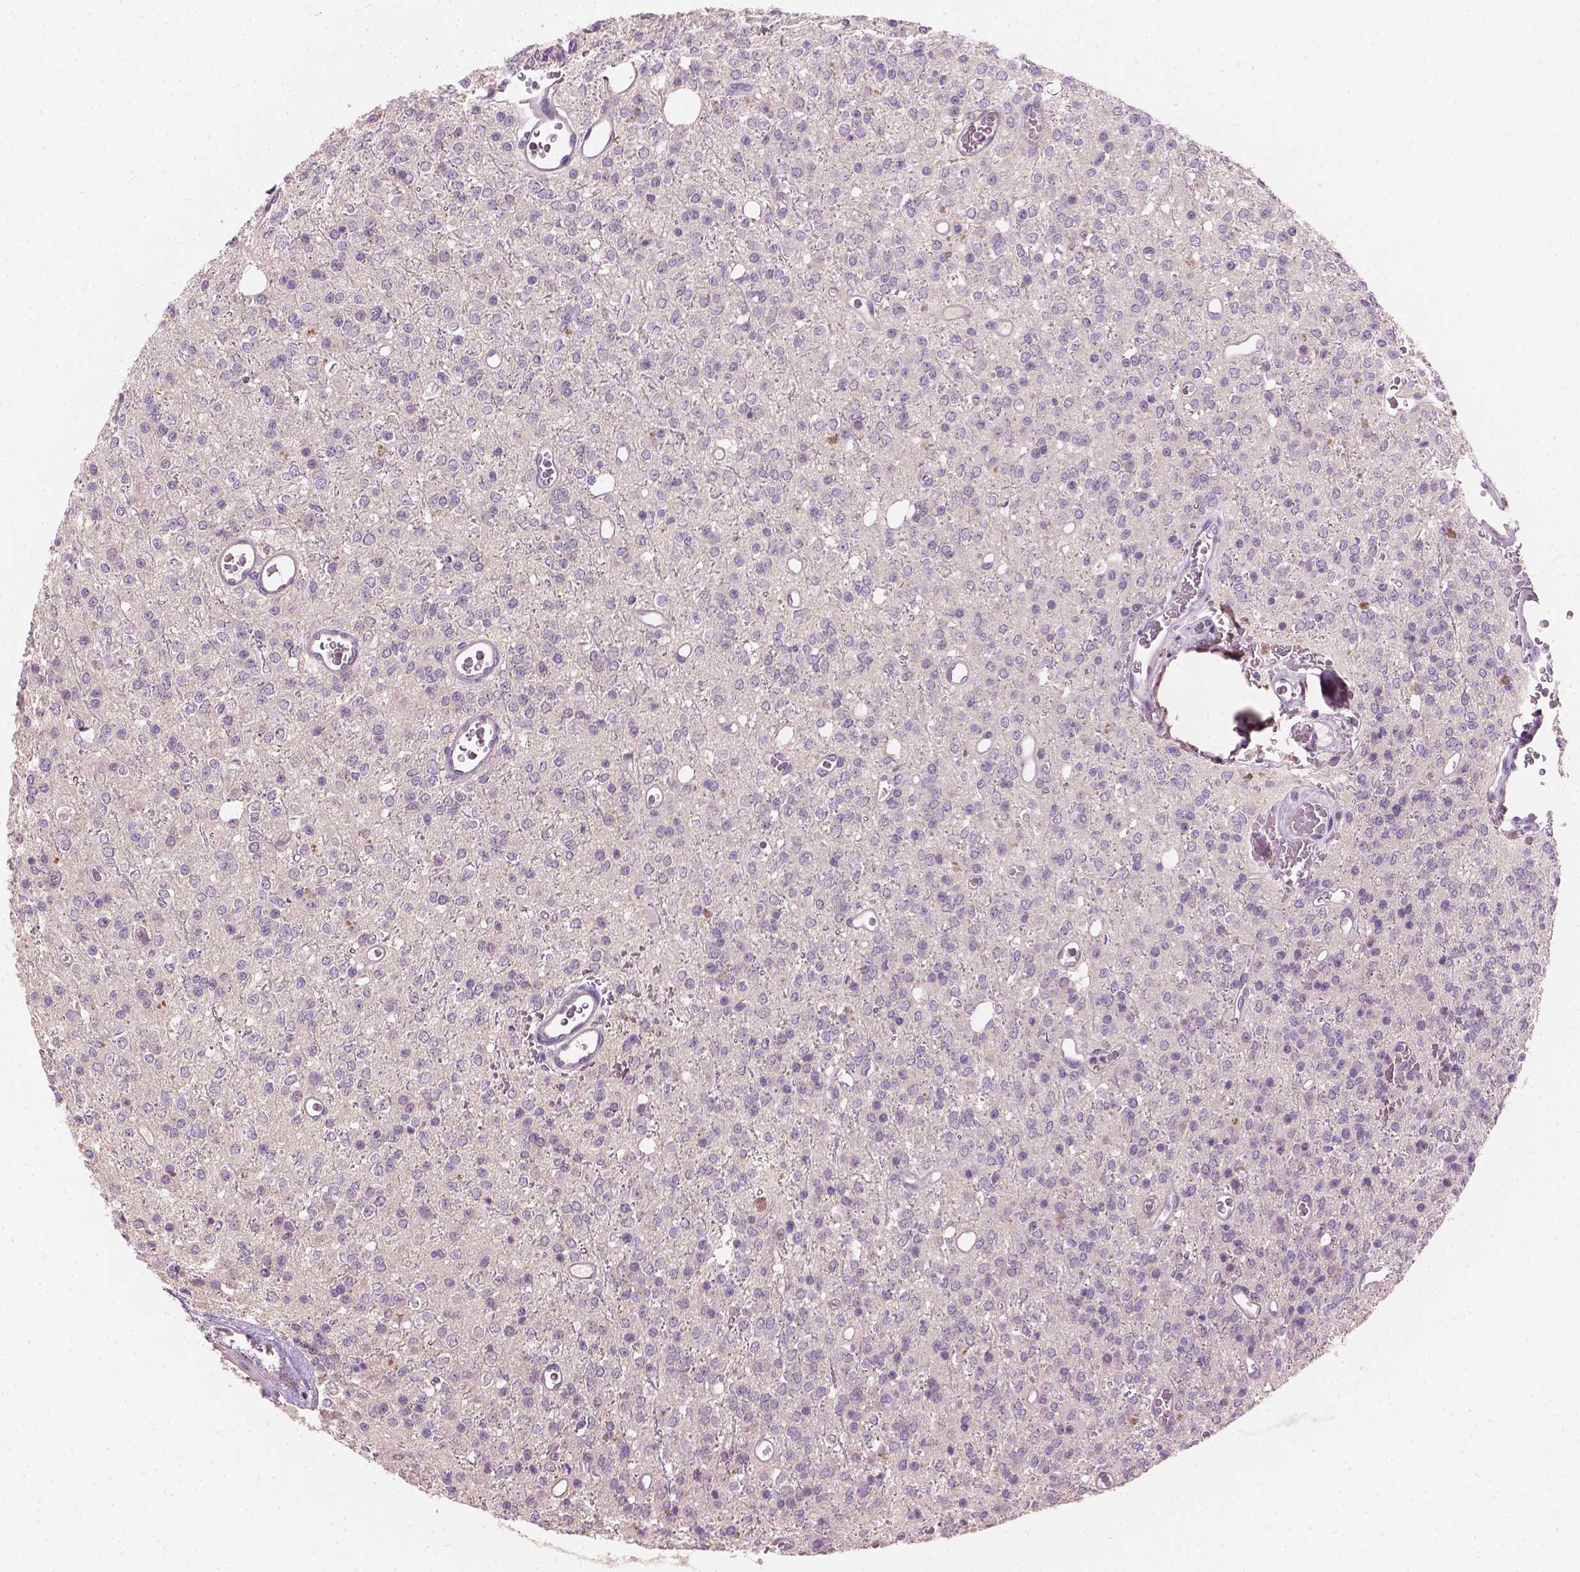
{"staining": {"intensity": "negative", "quantity": "none", "location": "none"}, "tissue": "glioma", "cell_type": "Tumor cells", "image_type": "cancer", "snomed": [{"axis": "morphology", "description": "Glioma, malignant, Low grade"}, {"axis": "topography", "description": "Brain"}], "caption": "Tumor cells are negative for protein expression in human malignant low-grade glioma. The staining is performed using DAB (3,3'-diaminobenzidine) brown chromogen with nuclei counter-stained in using hematoxylin.", "gene": "KRT17", "patient": {"sex": "female", "age": 45}}